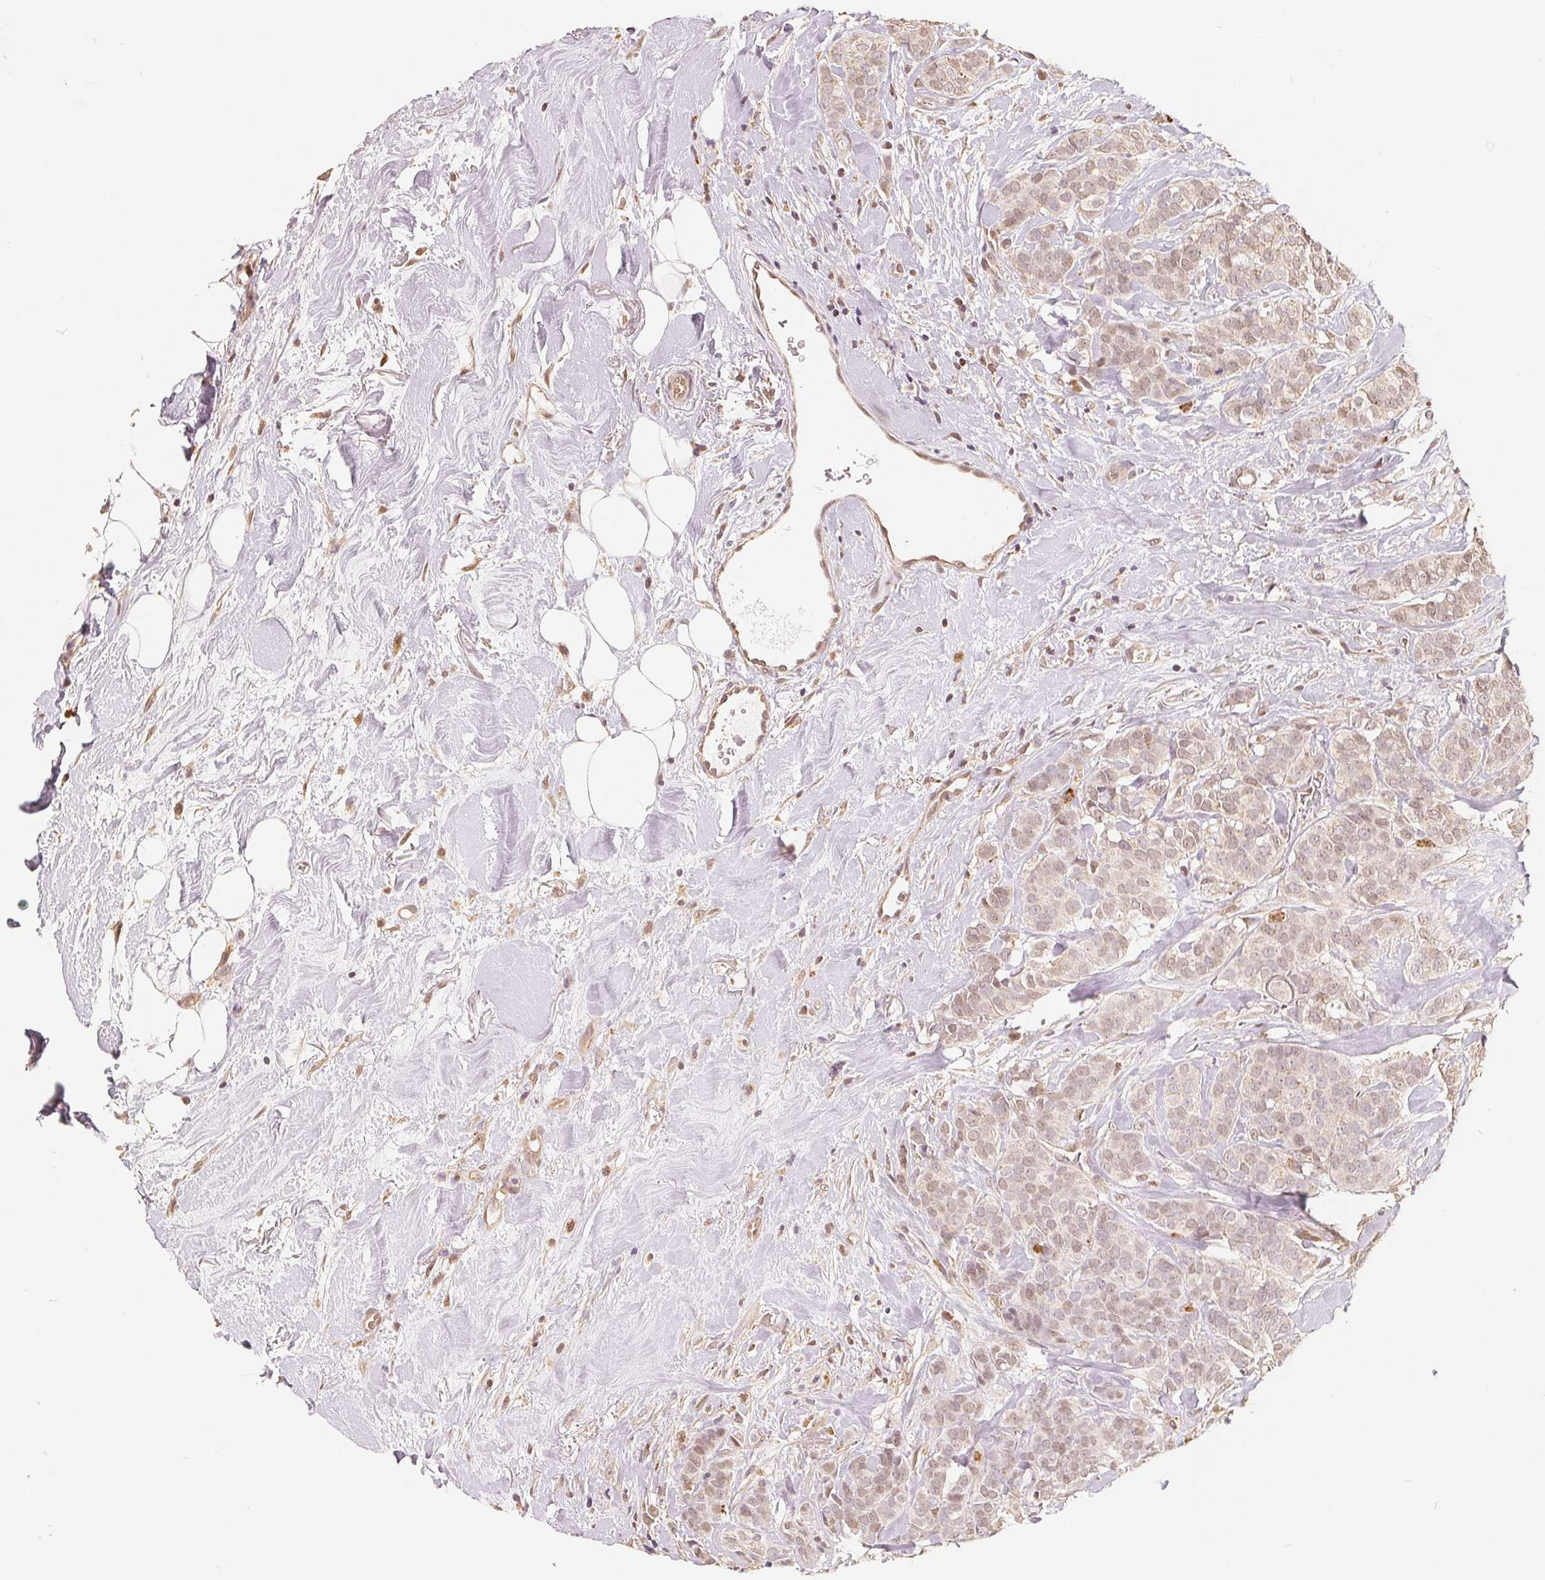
{"staining": {"intensity": "weak", "quantity": ">75%", "location": "nuclear"}, "tissue": "breast cancer", "cell_type": "Tumor cells", "image_type": "cancer", "snomed": [{"axis": "morphology", "description": "Duct carcinoma"}, {"axis": "topography", "description": "Breast"}], "caption": "Infiltrating ductal carcinoma (breast) tissue shows weak nuclear staining in approximately >75% of tumor cells, visualized by immunohistochemistry. The staining is performed using DAB (3,3'-diaminobenzidine) brown chromogen to label protein expression. The nuclei are counter-stained blue using hematoxylin.", "gene": "GUSB", "patient": {"sex": "female", "age": 84}}